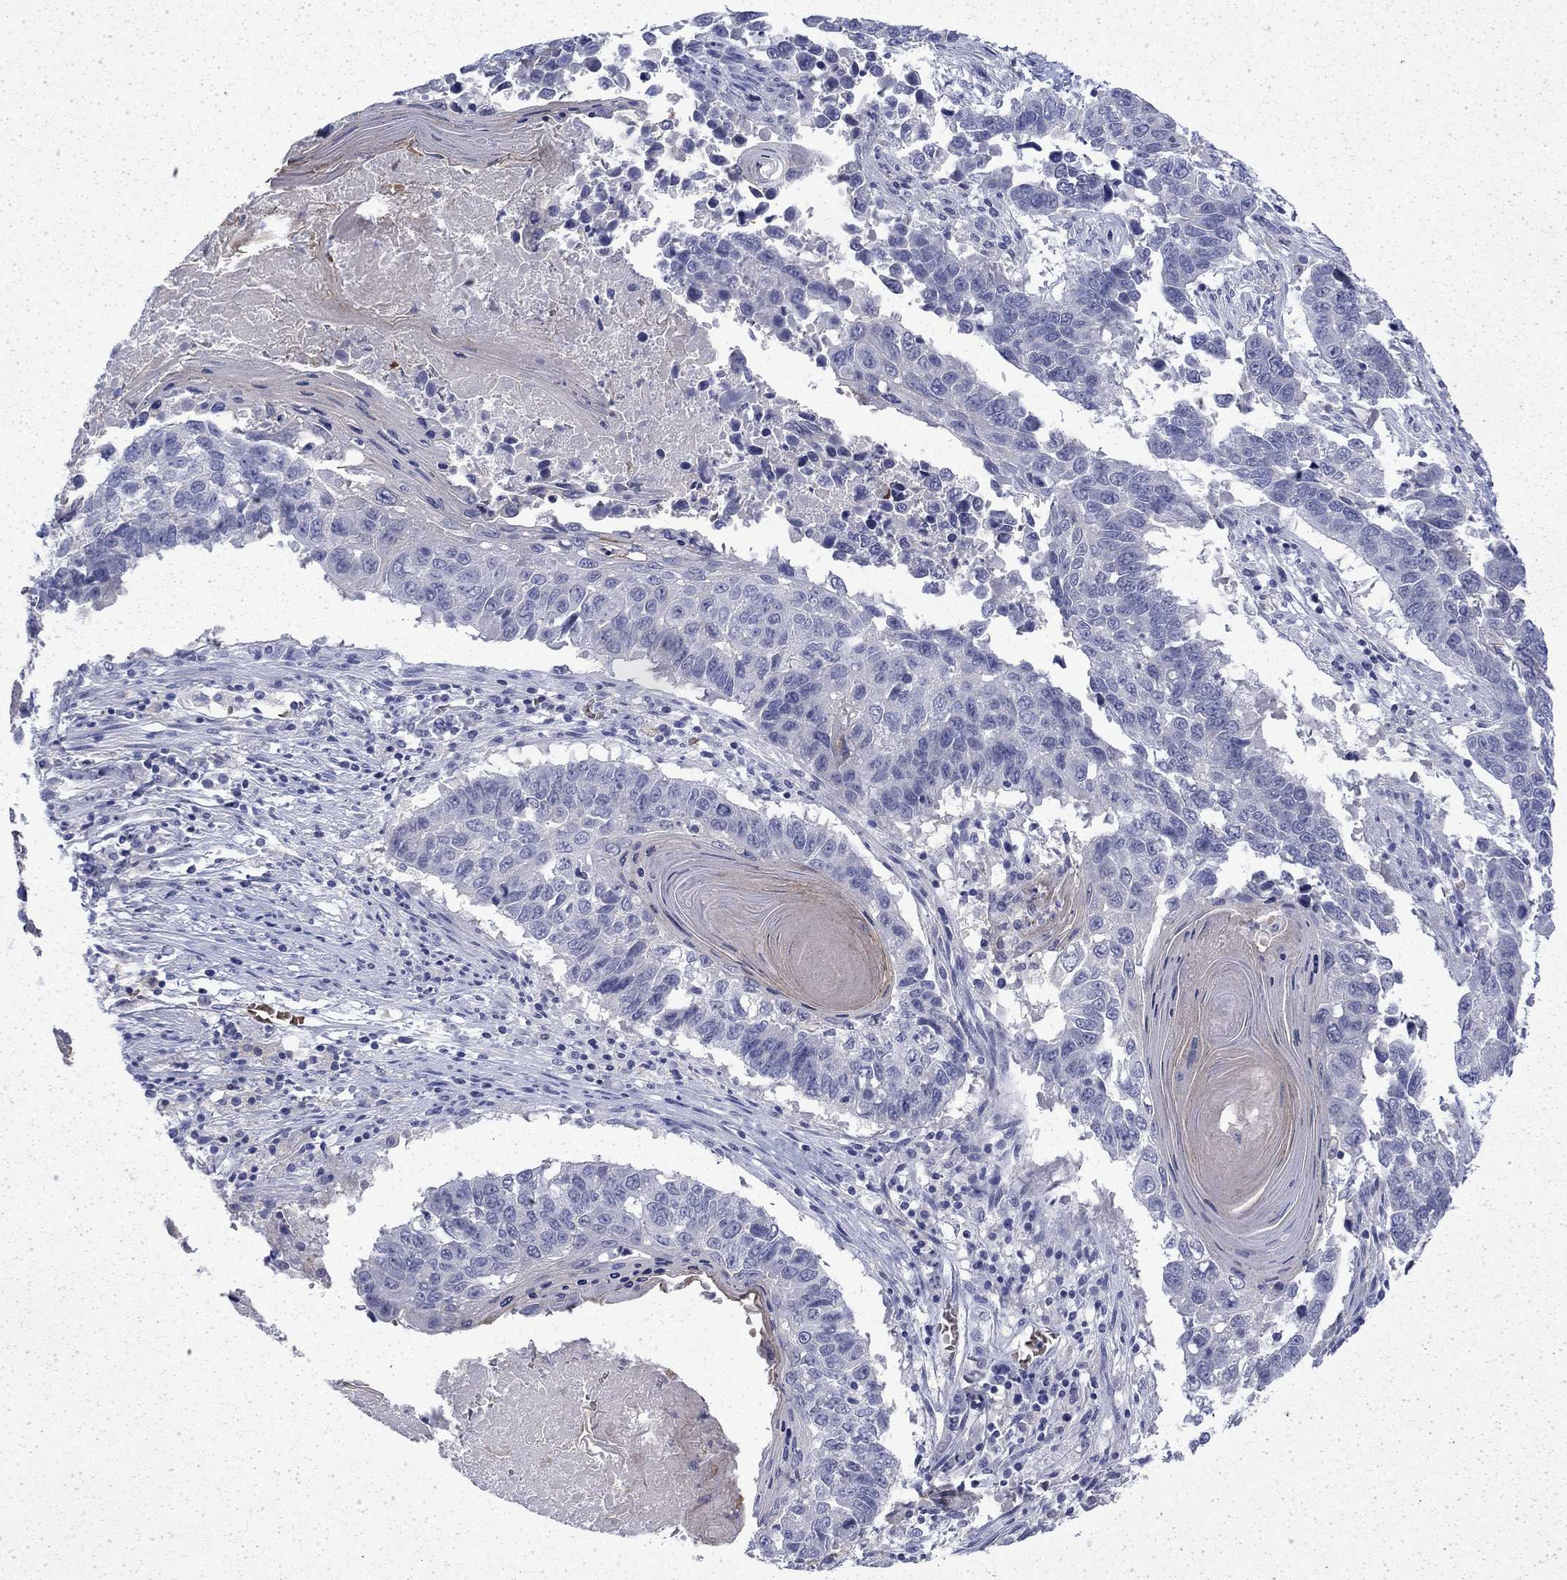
{"staining": {"intensity": "negative", "quantity": "none", "location": "none"}, "tissue": "lung cancer", "cell_type": "Tumor cells", "image_type": "cancer", "snomed": [{"axis": "morphology", "description": "Squamous cell carcinoma, NOS"}, {"axis": "topography", "description": "Lung"}], "caption": "Immunohistochemical staining of human lung cancer (squamous cell carcinoma) shows no significant expression in tumor cells.", "gene": "ENPP6", "patient": {"sex": "male", "age": 73}}